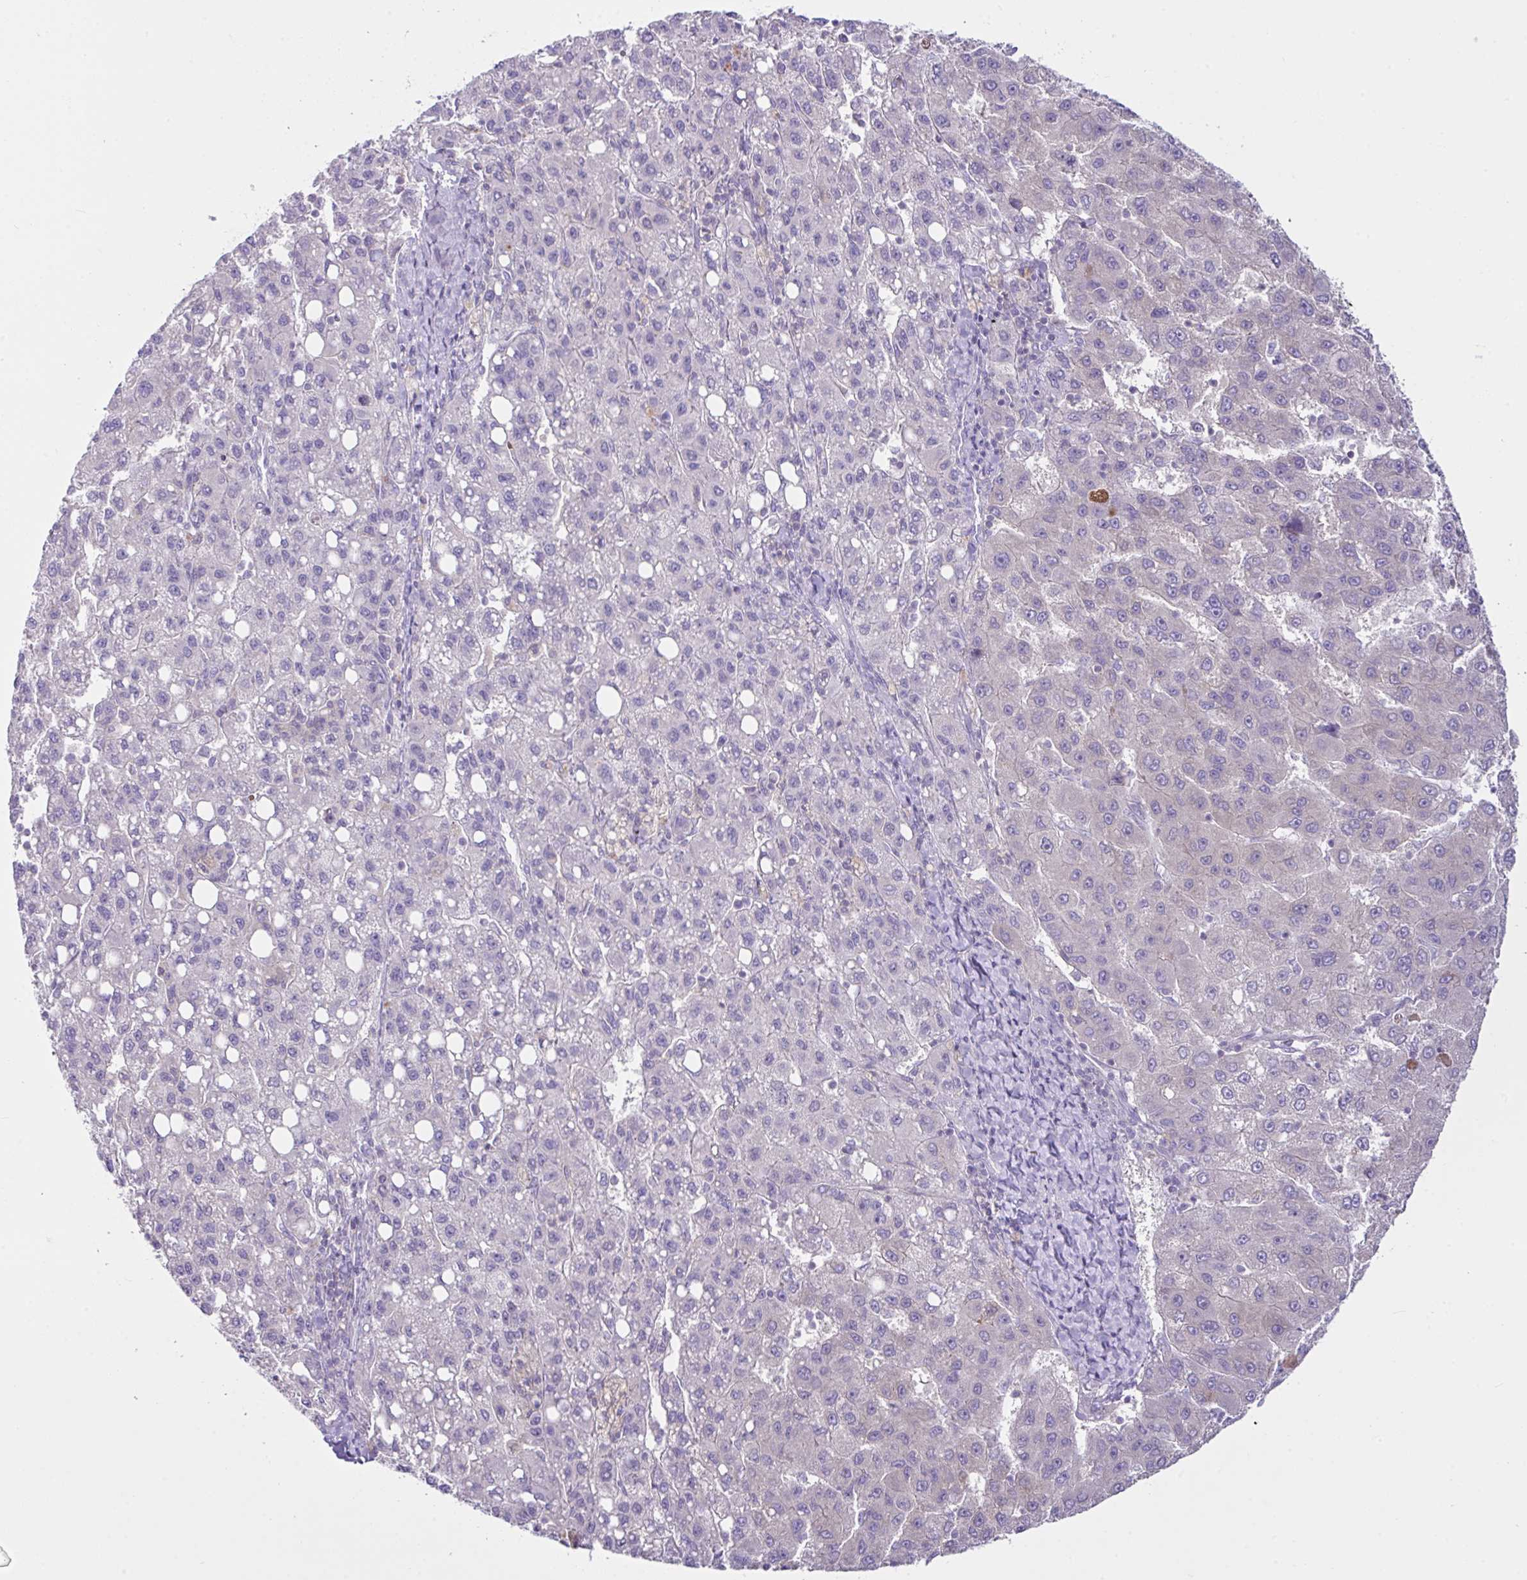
{"staining": {"intensity": "negative", "quantity": "none", "location": "none"}, "tissue": "liver cancer", "cell_type": "Tumor cells", "image_type": "cancer", "snomed": [{"axis": "morphology", "description": "Carcinoma, Hepatocellular, NOS"}, {"axis": "topography", "description": "Liver"}], "caption": "Hepatocellular carcinoma (liver) stained for a protein using immunohistochemistry (IHC) shows no expression tumor cells.", "gene": "D2HGDH", "patient": {"sex": "female", "age": 82}}